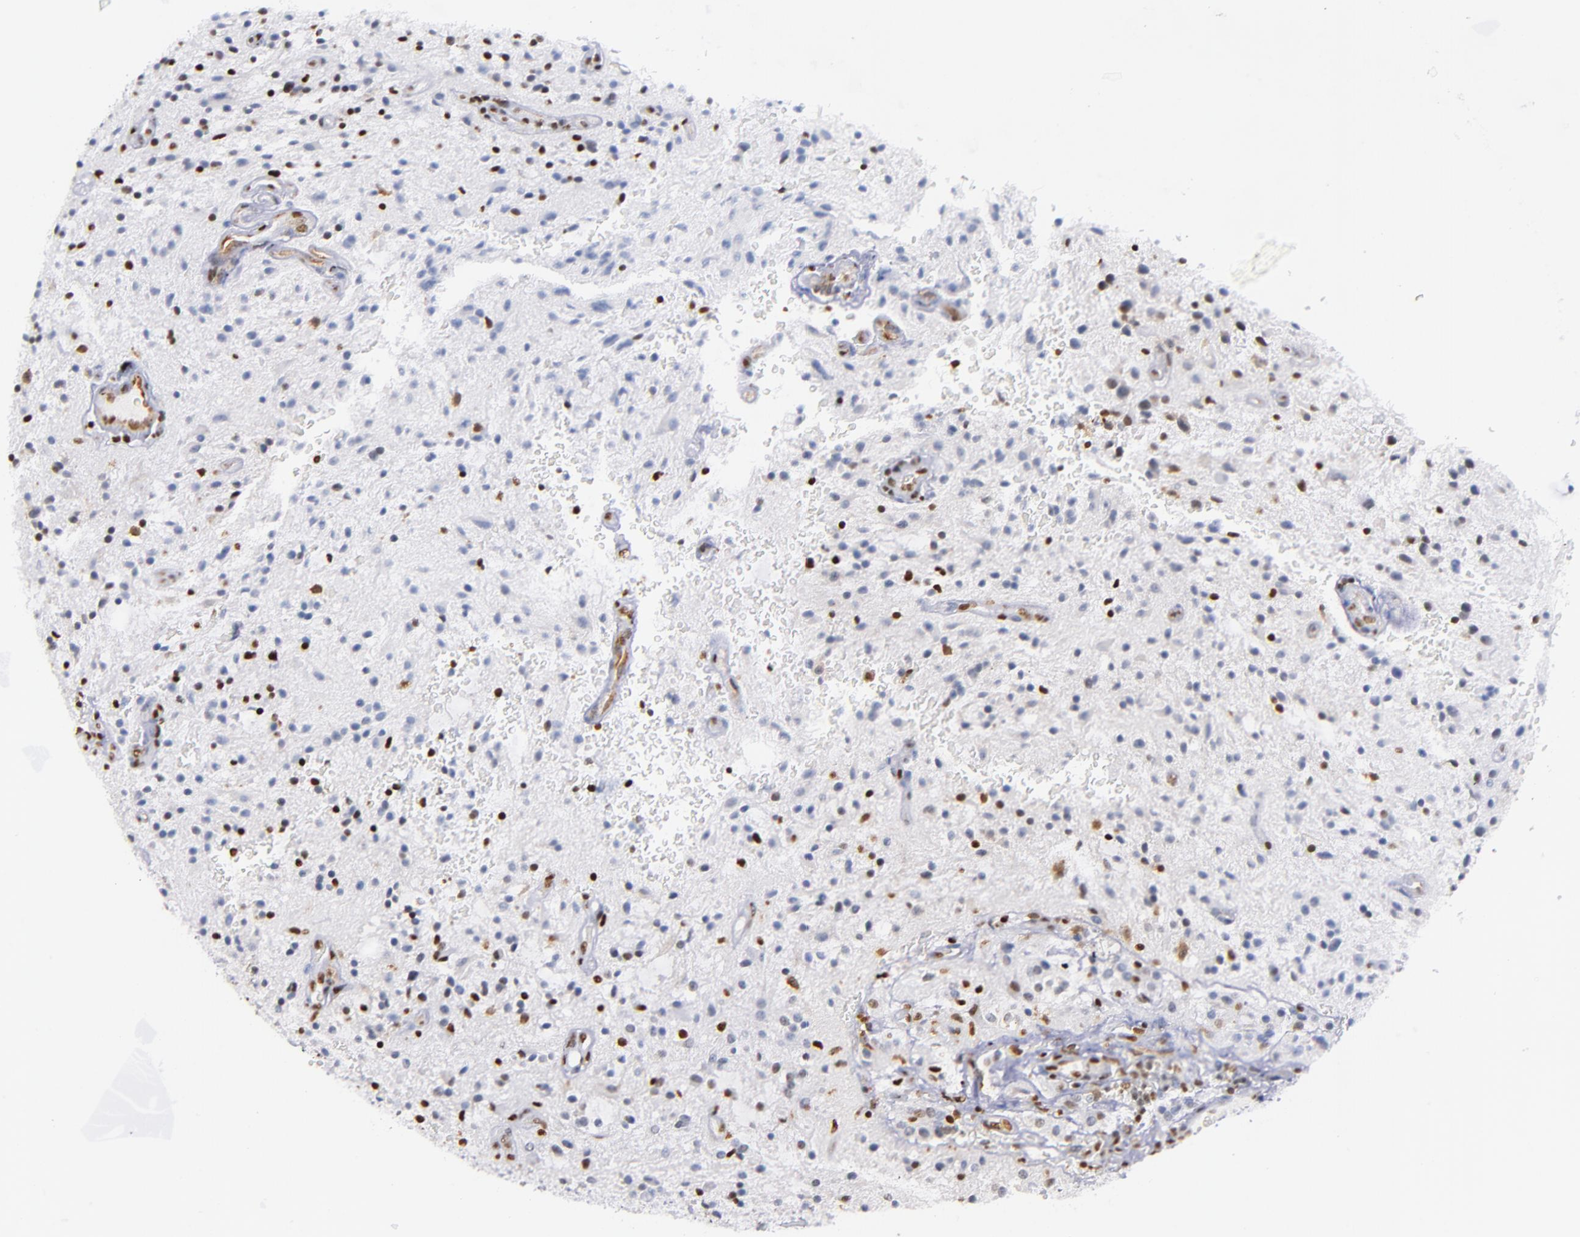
{"staining": {"intensity": "moderate", "quantity": "25%-75%", "location": "nuclear"}, "tissue": "glioma", "cell_type": "Tumor cells", "image_type": "cancer", "snomed": [{"axis": "morphology", "description": "Glioma, malignant, NOS"}, {"axis": "topography", "description": "Cerebellum"}], "caption": "Brown immunohistochemical staining in human glioma shows moderate nuclear positivity in about 25%-75% of tumor cells. (brown staining indicates protein expression, while blue staining denotes nuclei).", "gene": "IFI16", "patient": {"sex": "female", "age": 10}}